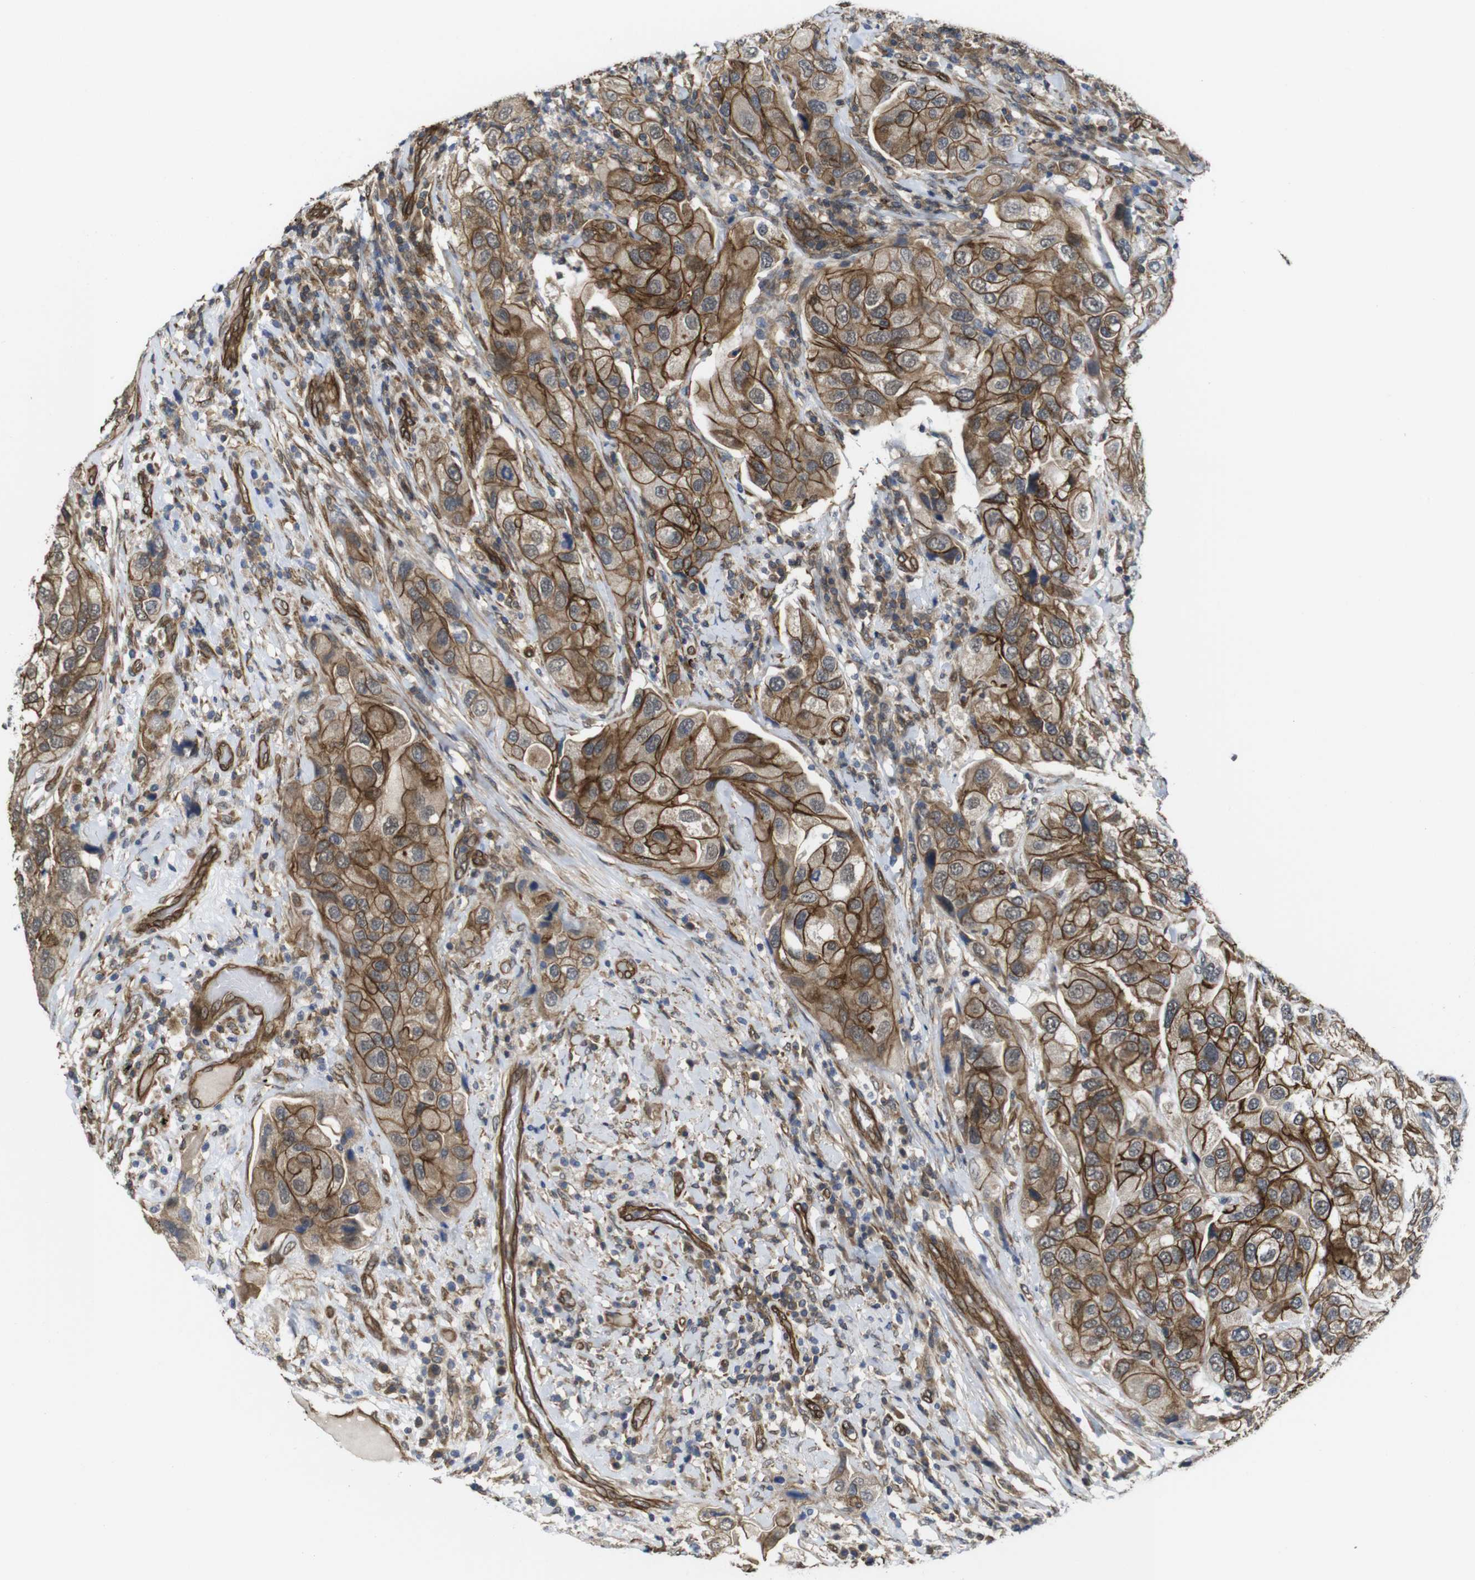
{"staining": {"intensity": "strong", "quantity": ">75%", "location": "cytoplasmic/membranous"}, "tissue": "urothelial cancer", "cell_type": "Tumor cells", "image_type": "cancer", "snomed": [{"axis": "morphology", "description": "Urothelial carcinoma, High grade"}, {"axis": "topography", "description": "Urinary bladder"}], "caption": "The micrograph displays immunohistochemical staining of high-grade urothelial carcinoma. There is strong cytoplasmic/membranous staining is present in approximately >75% of tumor cells. Ihc stains the protein of interest in brown and the nuclei are stained blue.", "gene": "ZDHHC5", "patient": {"sex": "female", "age": 64}}